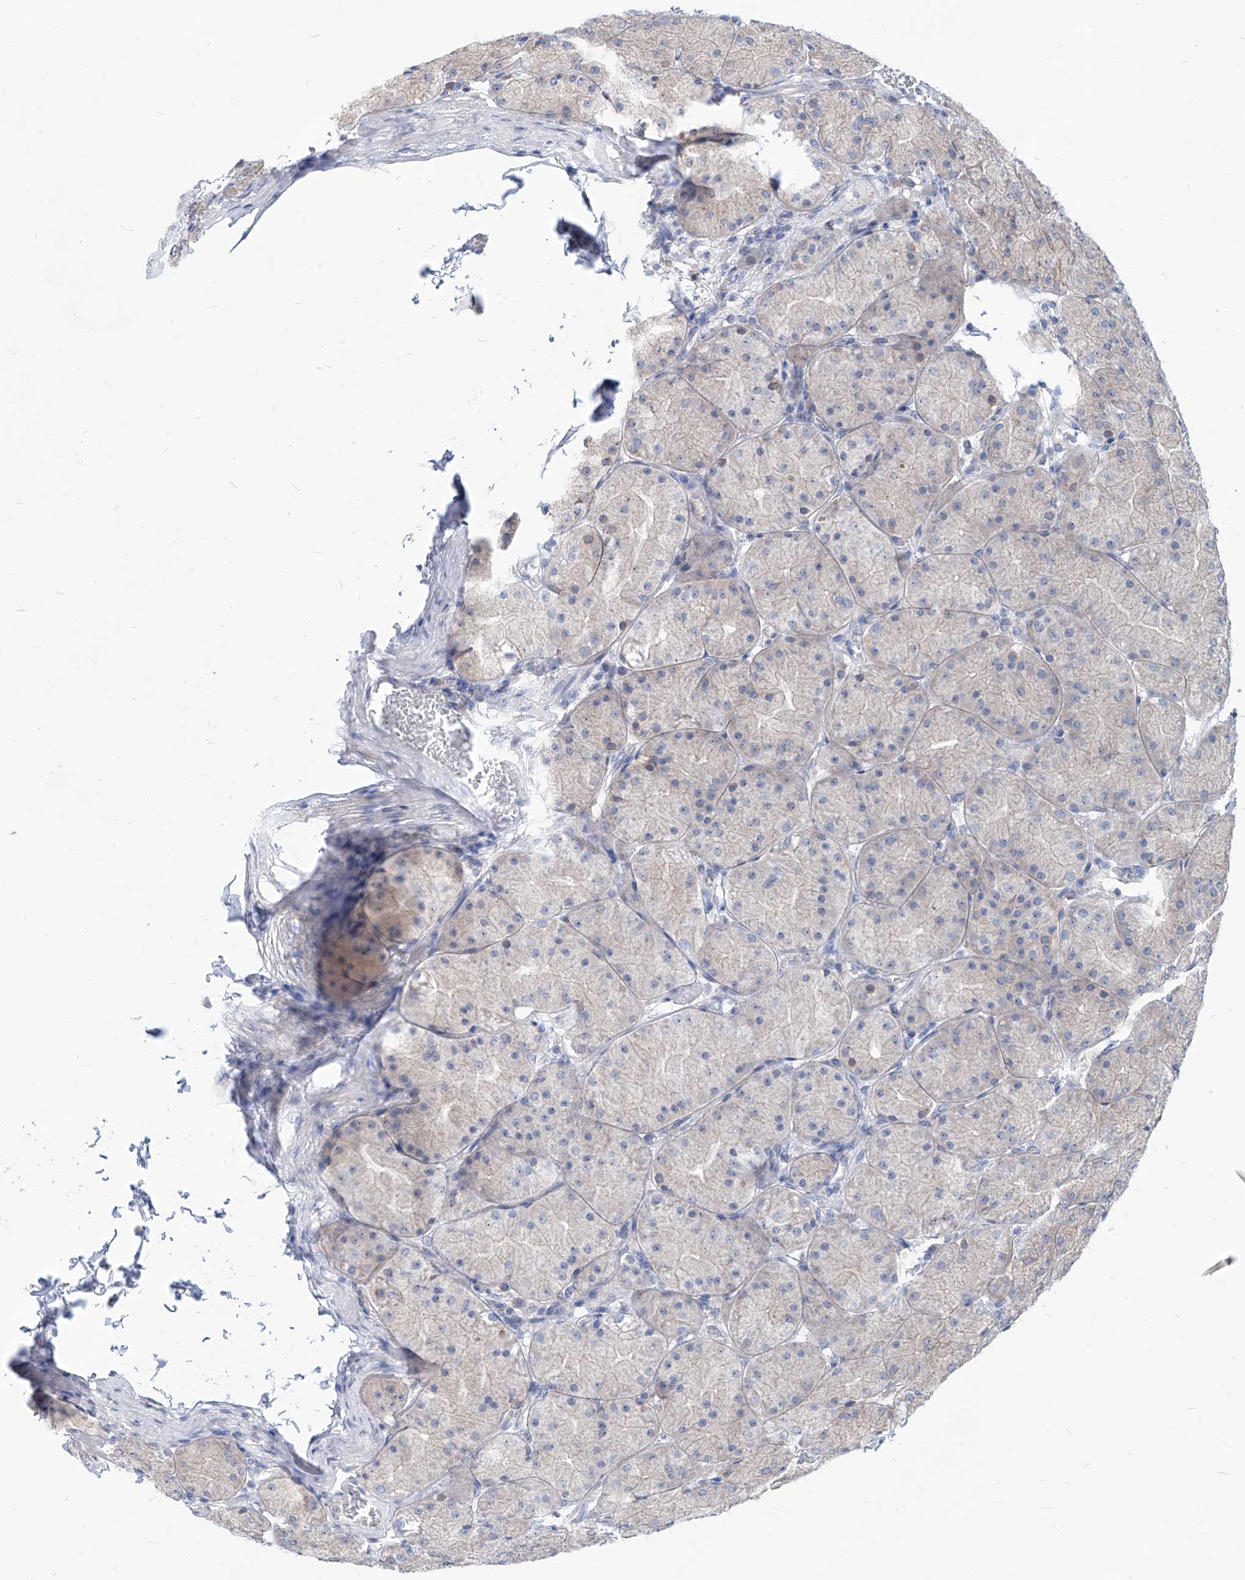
{"staining": {"intensity": "weak", "quantity": "25%-75%", "location": "cytoplasmic/membranous"}, "tissue": "stomach", "cell_type": "Glandular cells", "image_type": "normal", "snomed": [{"axis": "morphology", "description": "Normal tissue, NOS"}, {"axis": "topography", "description": "Stomach, upper"}], "caption": "Approximately 25%-75% of glandular cells in normal human stomach display weak cytoplasmic/membranous protein expression as visualized by brown immunohistochemical staining.", "gene": "AGPS", "patient": {"sex": "female", "age": 56}}